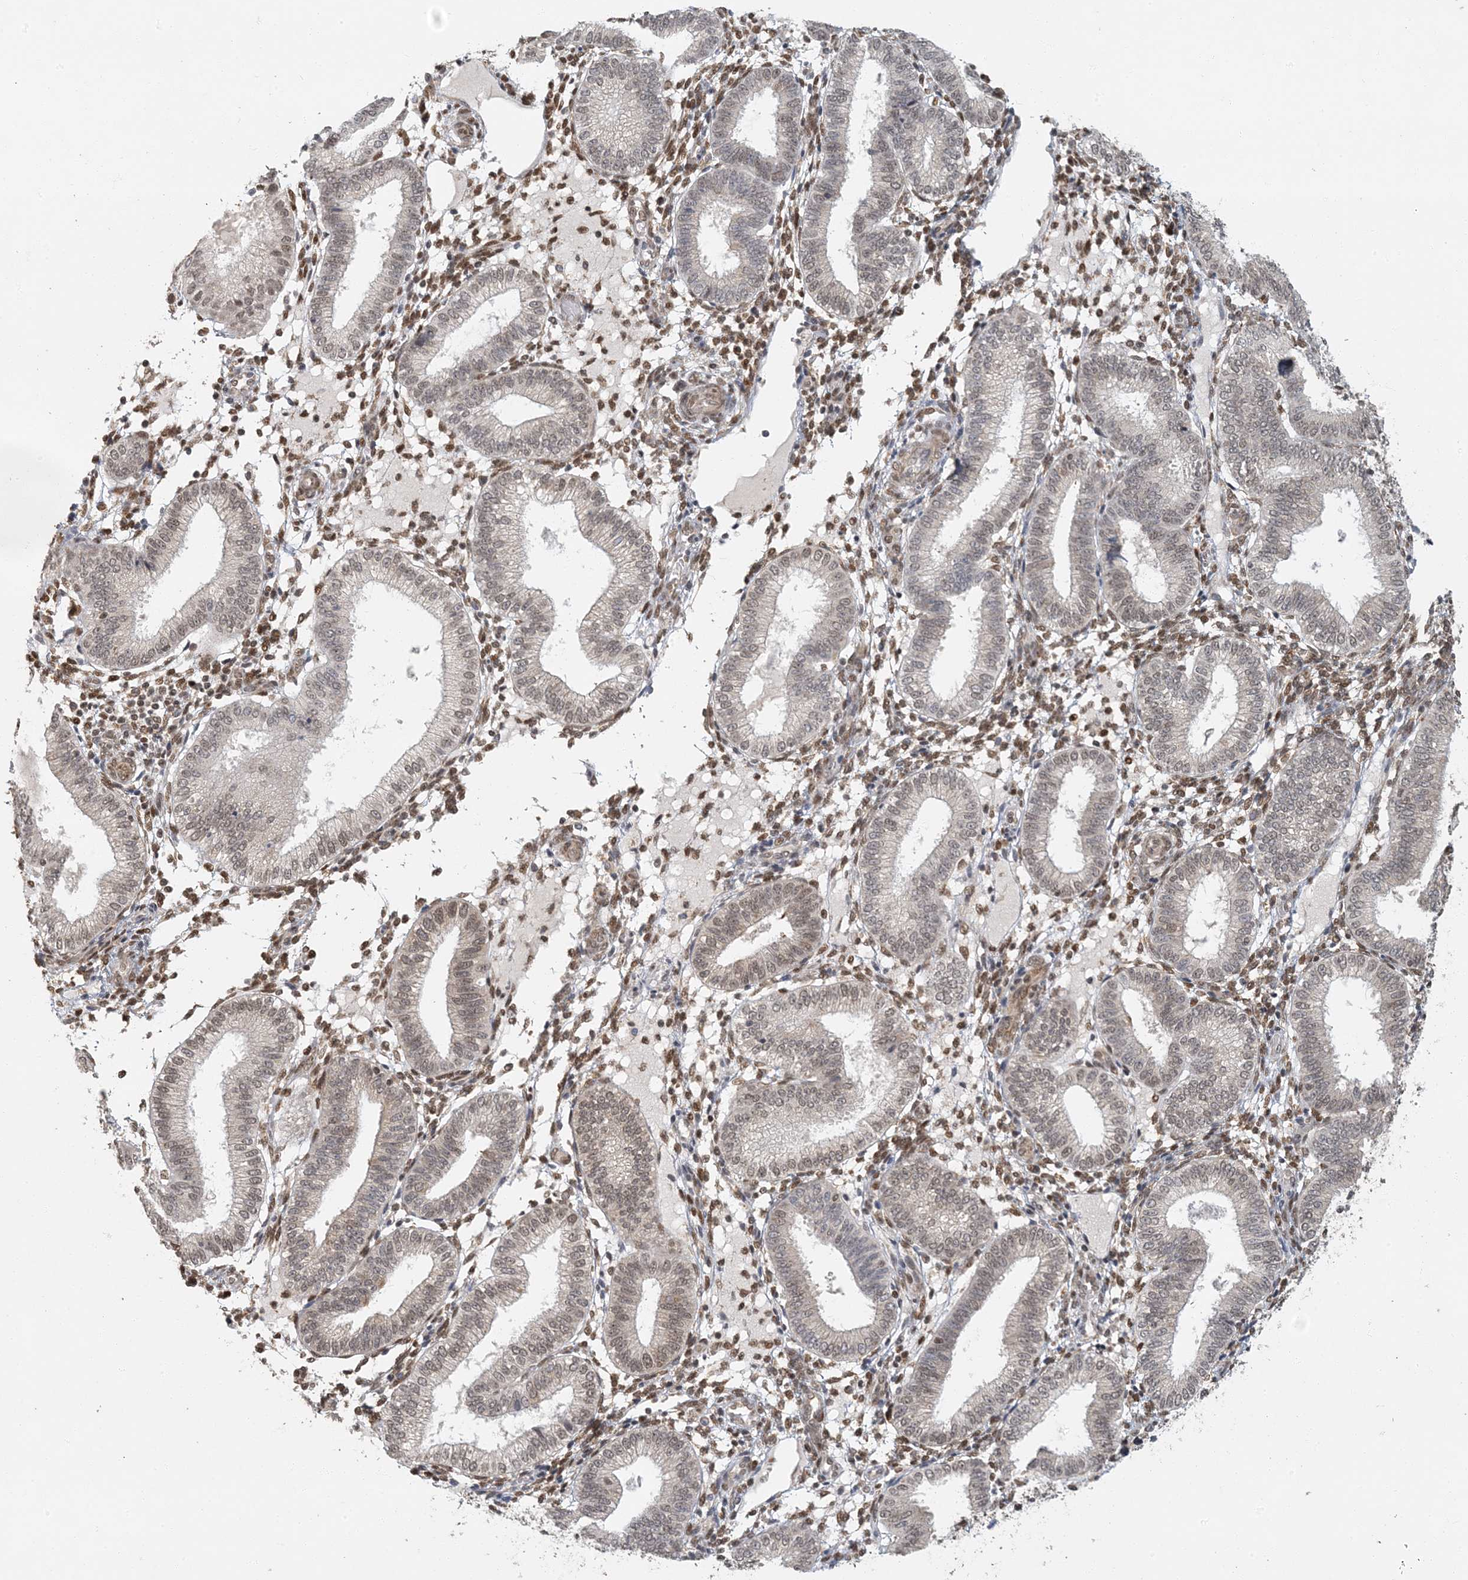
{"staining": {"intensity": "strong", "quantity": "25%-75%", "location": "cytoplasmic/membranous,nuclear"}, "tissue": "endometrium", "cell_type": "Cells in endometrial stroma", "image_type": "normal", "snomed": [{"axis": "morphology", "description": "Normal tissue, NOS"}, {"axis": "topography", "description": "Endometrium"}], "caption": "Immunohistochemical staining of unremarkable endometrium reveals 25%-75% levels of strong cytoplasmic/membranous,nuclear protein expression in about 25%-75% of cells in endometrial stroma. (Stains: DAB (3,3'-diaminobenzidine) in brown, nuclei in blue, Microscopy: brightfield microscopy at high magnification).", "gene": "AK9", "patient": {"sex": "female", "age": 39}}